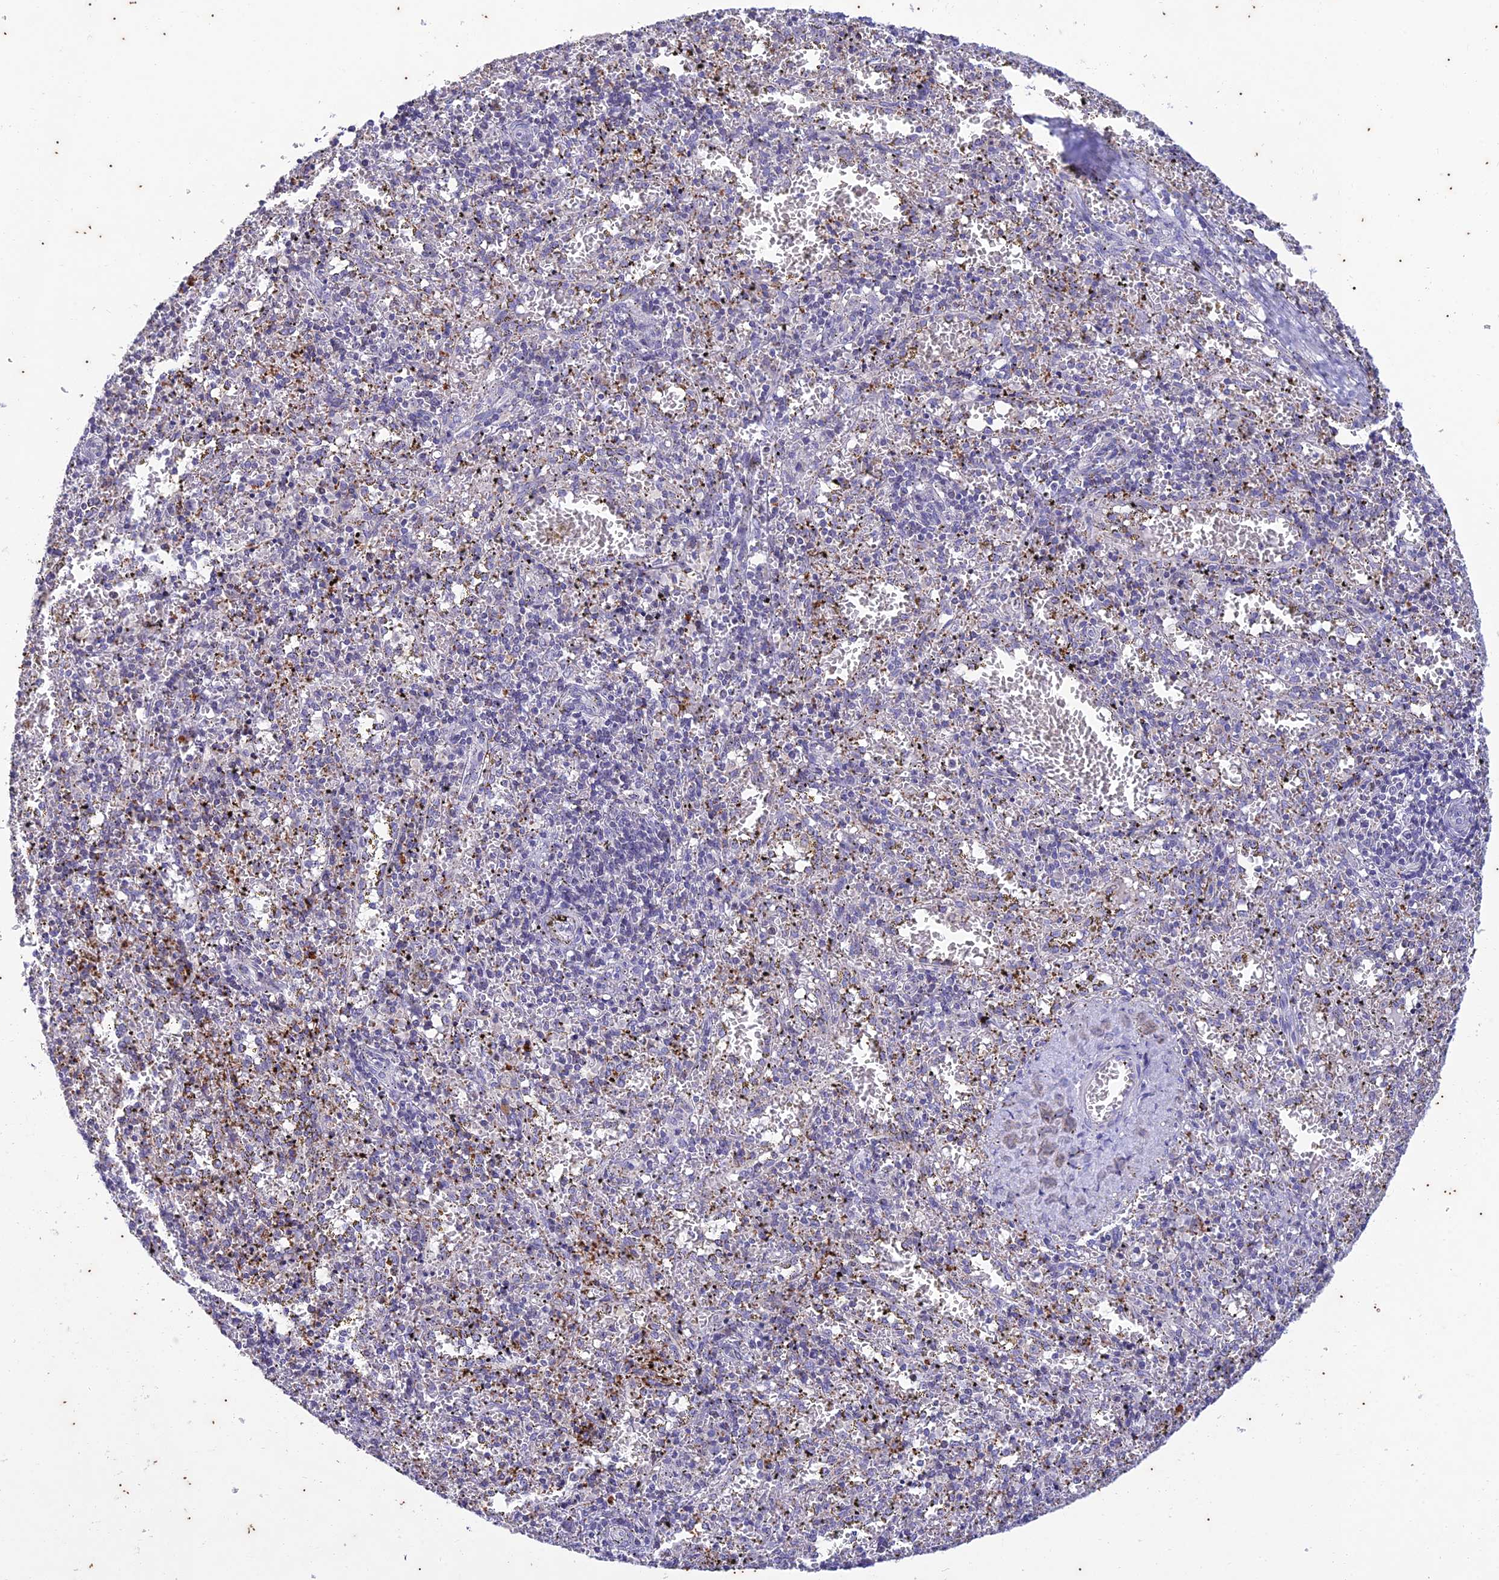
{"staining": {"intensity": "negative", "quantity": "none", "location": "none"}, "tissue": "spleen", "cell_type": "Cells in red pulp", "image_type": "normal", "snomed": [{"axis": "morphology", "description": "Normal tissue, NOS"}, {"axis": "topography", "description": "Spleen"}], "caption": "Protein analysis of normal spleen exhibits no significant positivity in cells in red pulp. (DAB (3,3'-diaminobenzidine) immunohistochemistry (IHC), high magnification).", "gene": "TMEM40", "patient": {"sex": "male", "age": 11}}